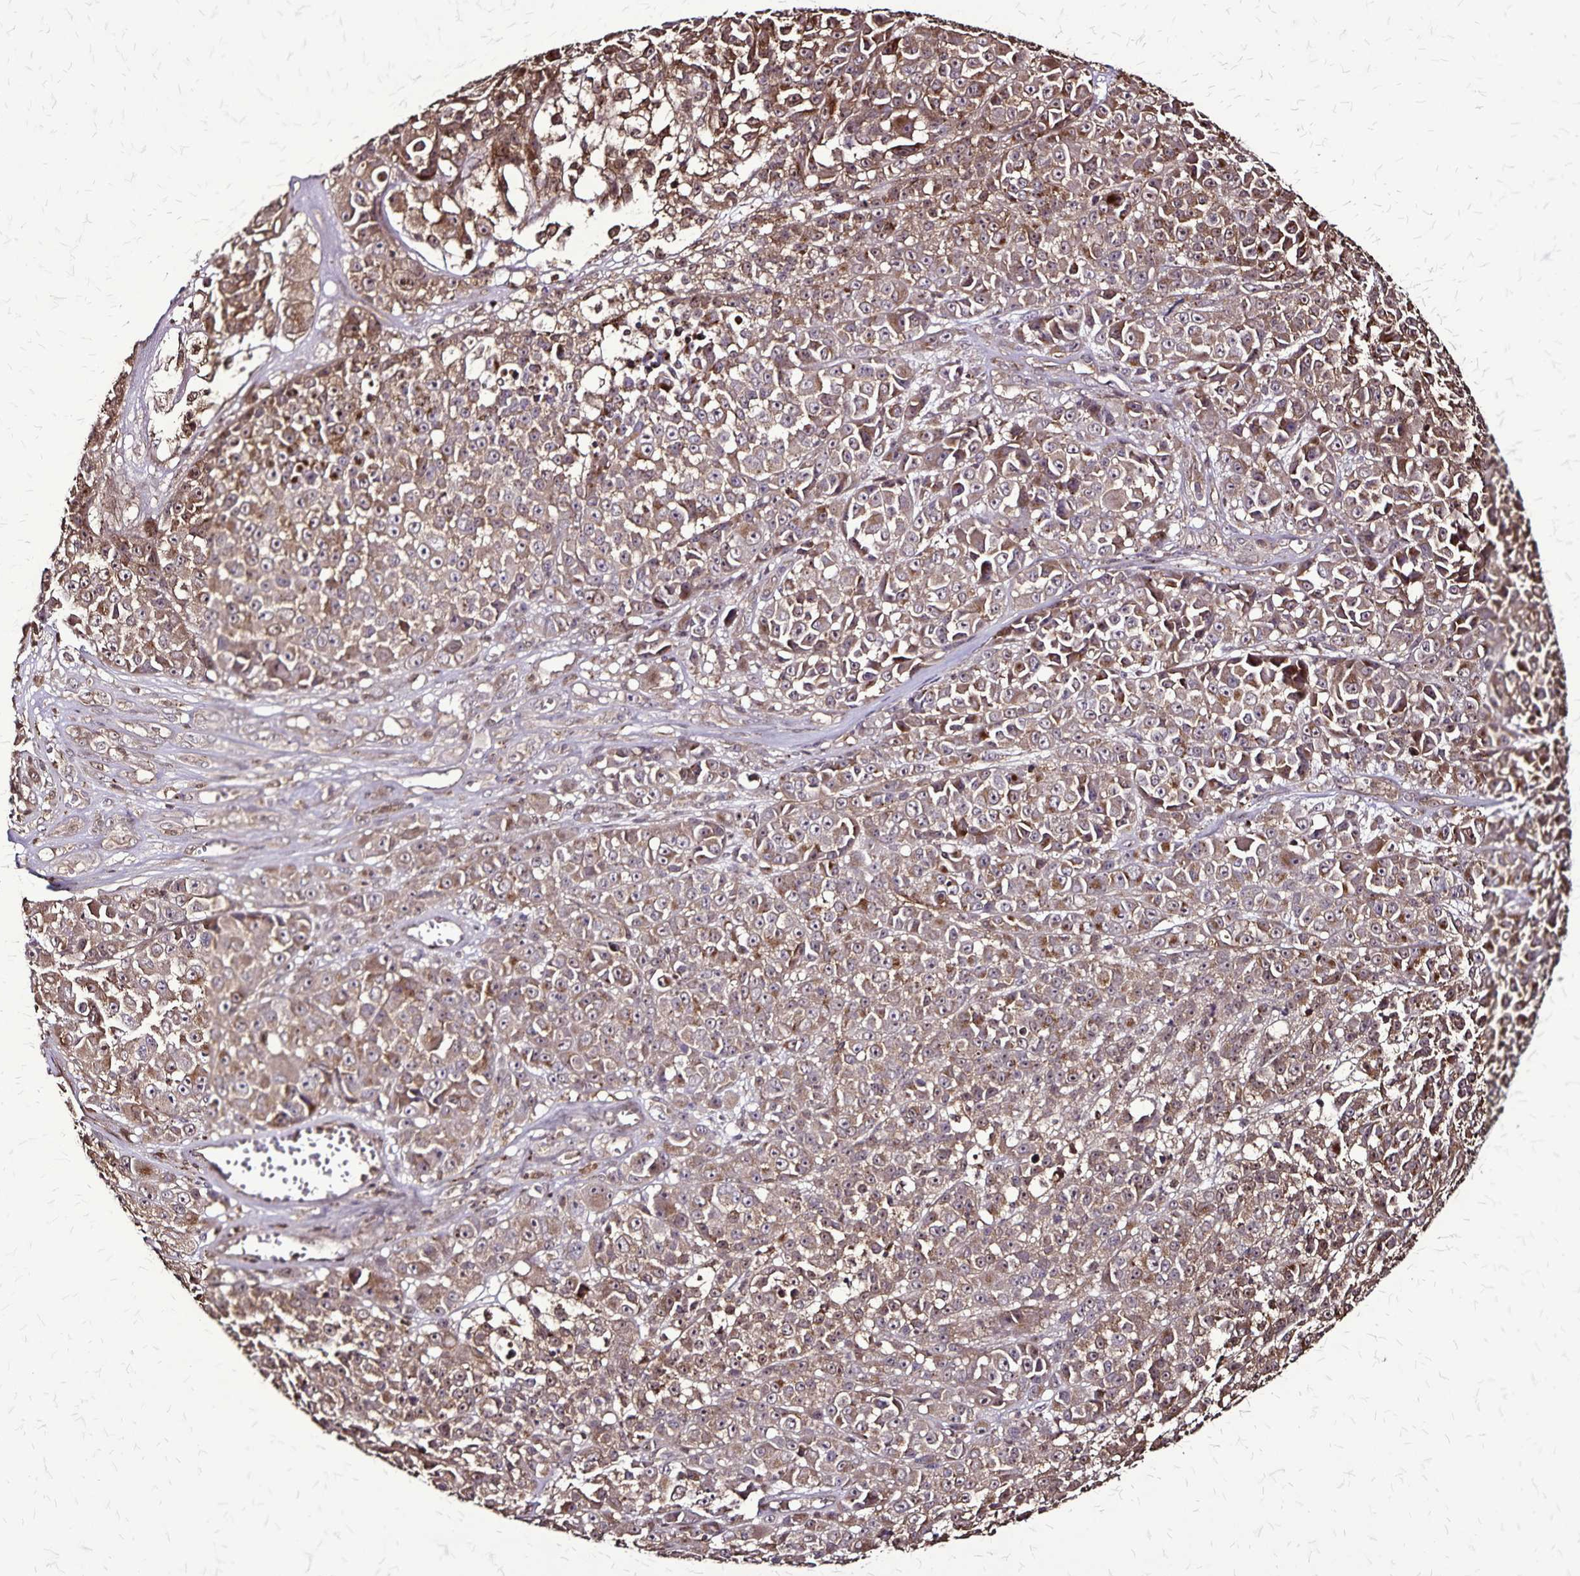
{"staining": {"intensity": "moderate", "quantity": ">75%", "location": "cytoplasmic/membranous,nuclear"}, "tissue": "melanoma", "cell_type": "Tumor cells", "image_type": "cancer", "snomed": [{"axis": "morphology", "description": "Malignant melanoma, NOS"}, {"axis": "topography", "description": "Skin"}, {"axis": "topography", "description": "Skin of back"}], "caption": "Immunohistochemistry (IHC) histopathology image of neoplastic tissue: human malignant melanoma stained using IHC exhibits medium levels of moderate protein expression localized specifically in the cytoplasmic/membranous and nuclear of tumor cells, appearing as a cytoplasmic/membranous and nuclear brown color.", "gene": "CHMP1B", "patient": {"sex": "male", "age": 91}}